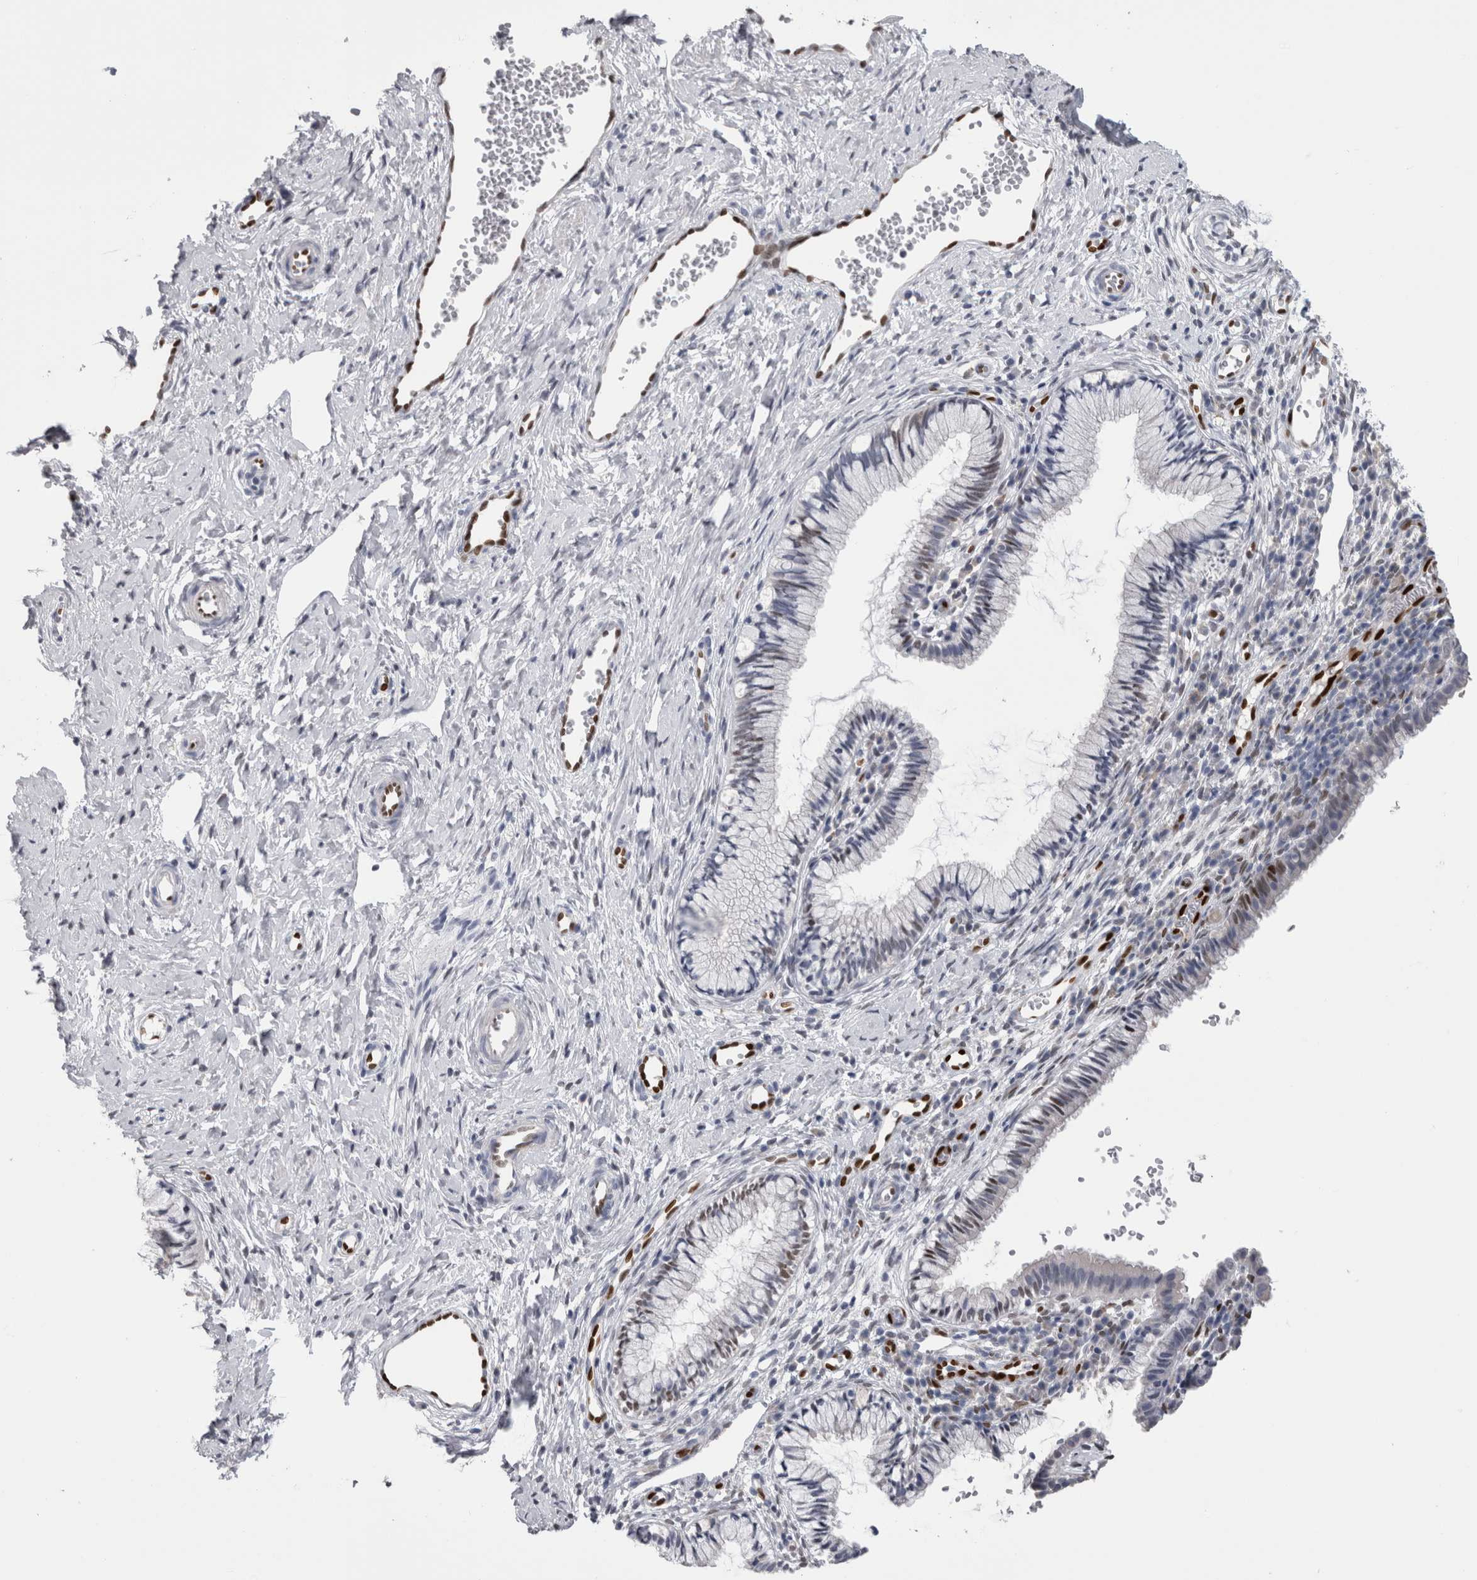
{"staining": {"intensity": "moderate", "quantity": "<25%", "location": "nuclear"}, "tissue": "cervix", "cell_type": "Glandular cells", "image_type": "normal", "snomed": [{"axis": "morphology", "description": "Normal tissue, NOS"}, {"axis": "topography", "description": "Cervix"}], "caption": "A micrograph showing moderate nuclear expression in about <25% of glandular cells in normal cervix, as visualized by brown immunohistochemical staining.", "gene": "IL33", "patient": {"sex": "female", "age": 27}}